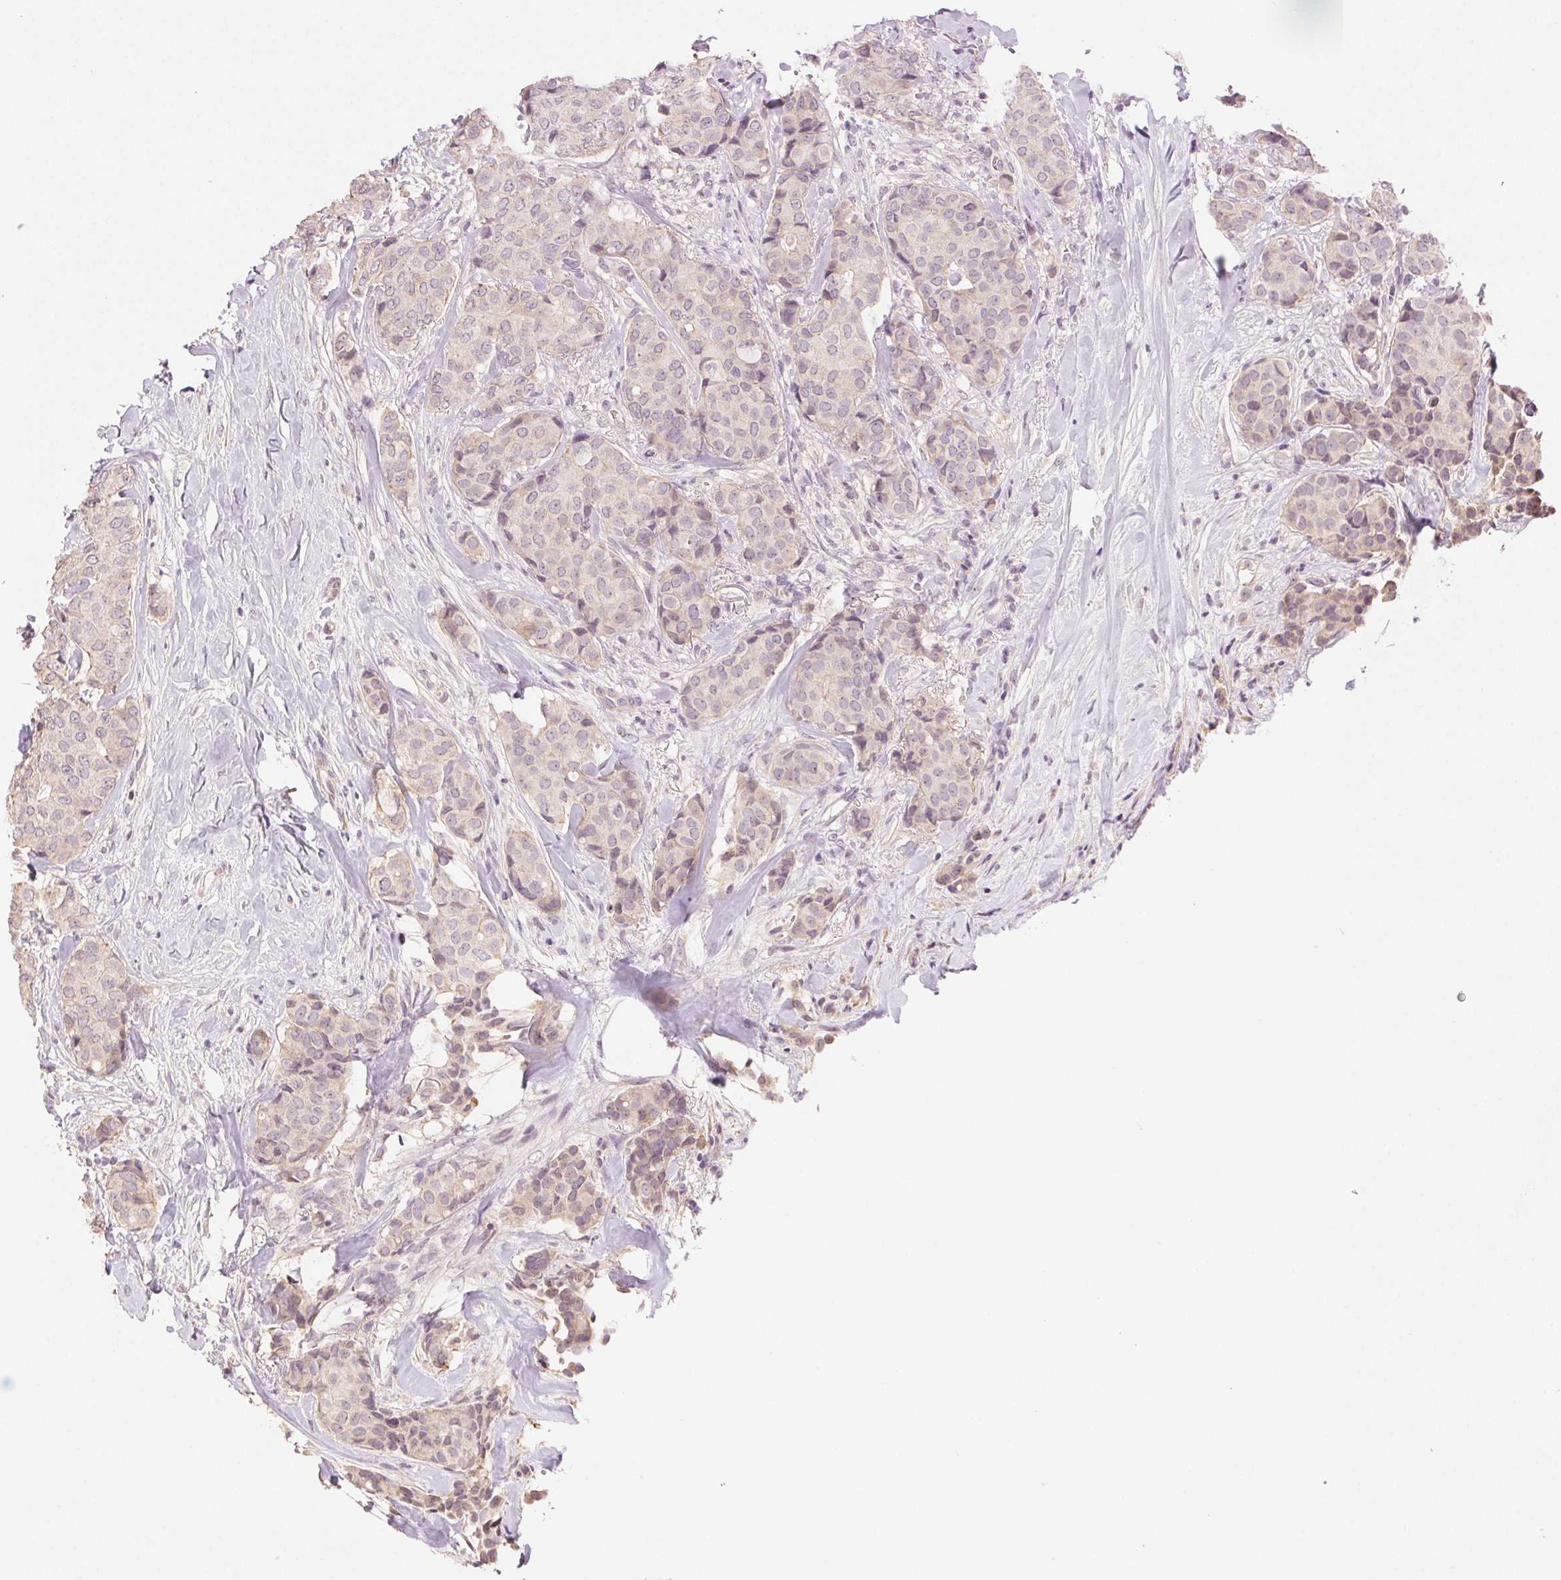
{"staining": {"intensity": "weak", "quantity": "<25%", "location": "nuclear"}, "tissue": "breast cancer", "cell_type": "Tumor cells", "image_type": "cancer", "snomed": [{"axis": "morphology", "description": "Duct carcinoma"}, {"axis": "topography", "description": "Breast"}], "caption": "Immunohistochemical staining of human breast infiltrating ductal carcinoma exhibits no significant positivity in tumor cells. (DAB (3,3'-diaminobenzidine) immunohistochemistry (IHC), high magnification).", "gene": "TMEM253", "patient": {"sex": "female", "age": 75}}